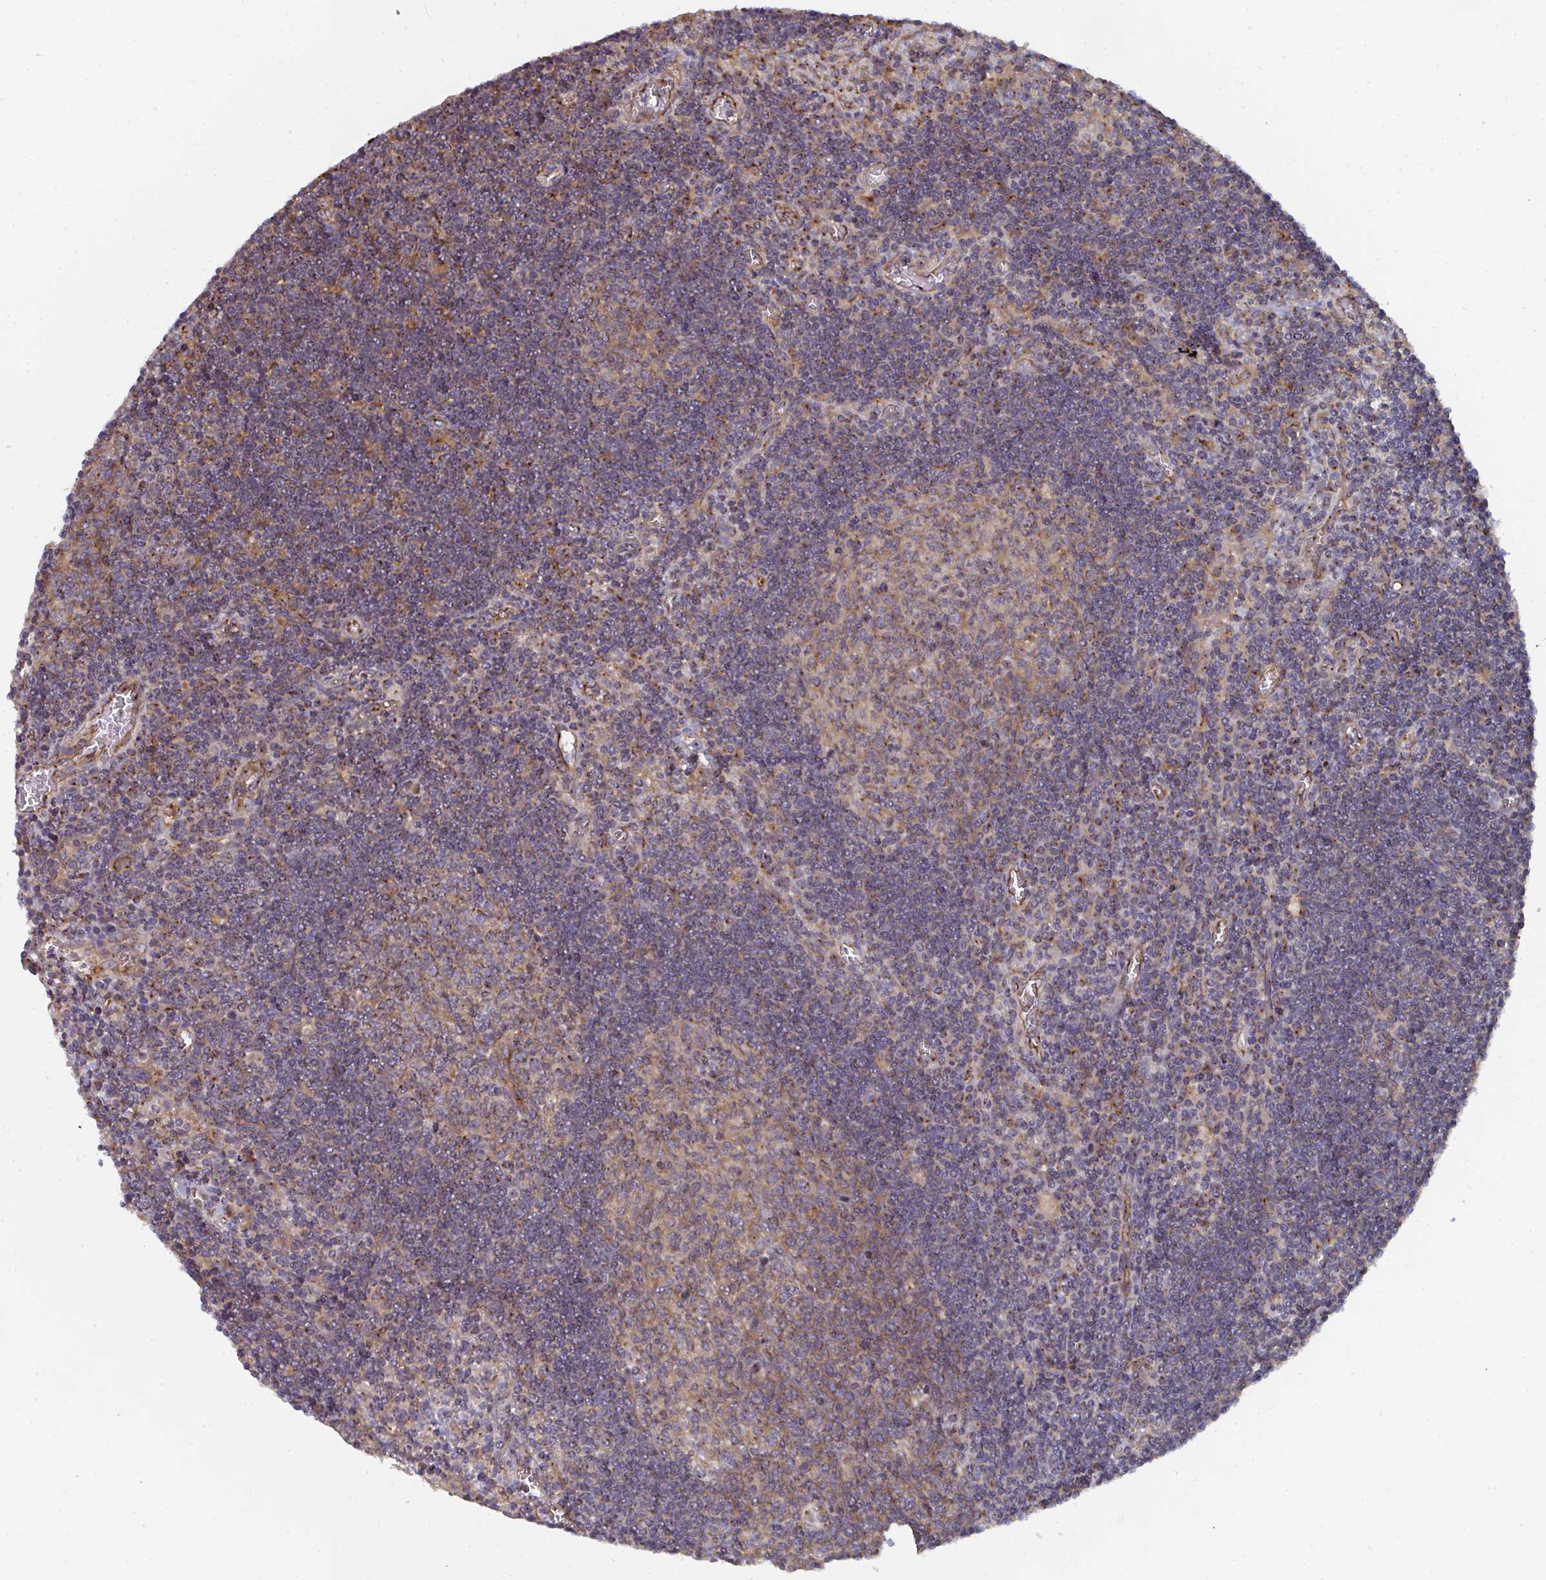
{"staining": {"intensity": "weak", "quantity": ">75%", "location": "cytoplasmic/membranous"}, "tissue": "lymph node", "cell_type": "Germinal center cells", "image_type": "normal", "snomed": [{"axis": "morphology", "description": "Normal tissue, NOS"}, {"axis": "topography", "description": "Lymph node"}], "caption": "IHC staining of unremarkable lymph node, which shows low levels of weak cytoplasmic/membranous positivity in about >75% of germinal center cells indicating weak cytoplasmic/membranous protein expression. The staining was performed using DAB (3,3'-diaminobenzidine) (brown) for protein detection and nuclei were counterstained in hematoxylin (blue).", "gene": "DYNC1I2", "patient": {"sex": "male", "age": 67}}